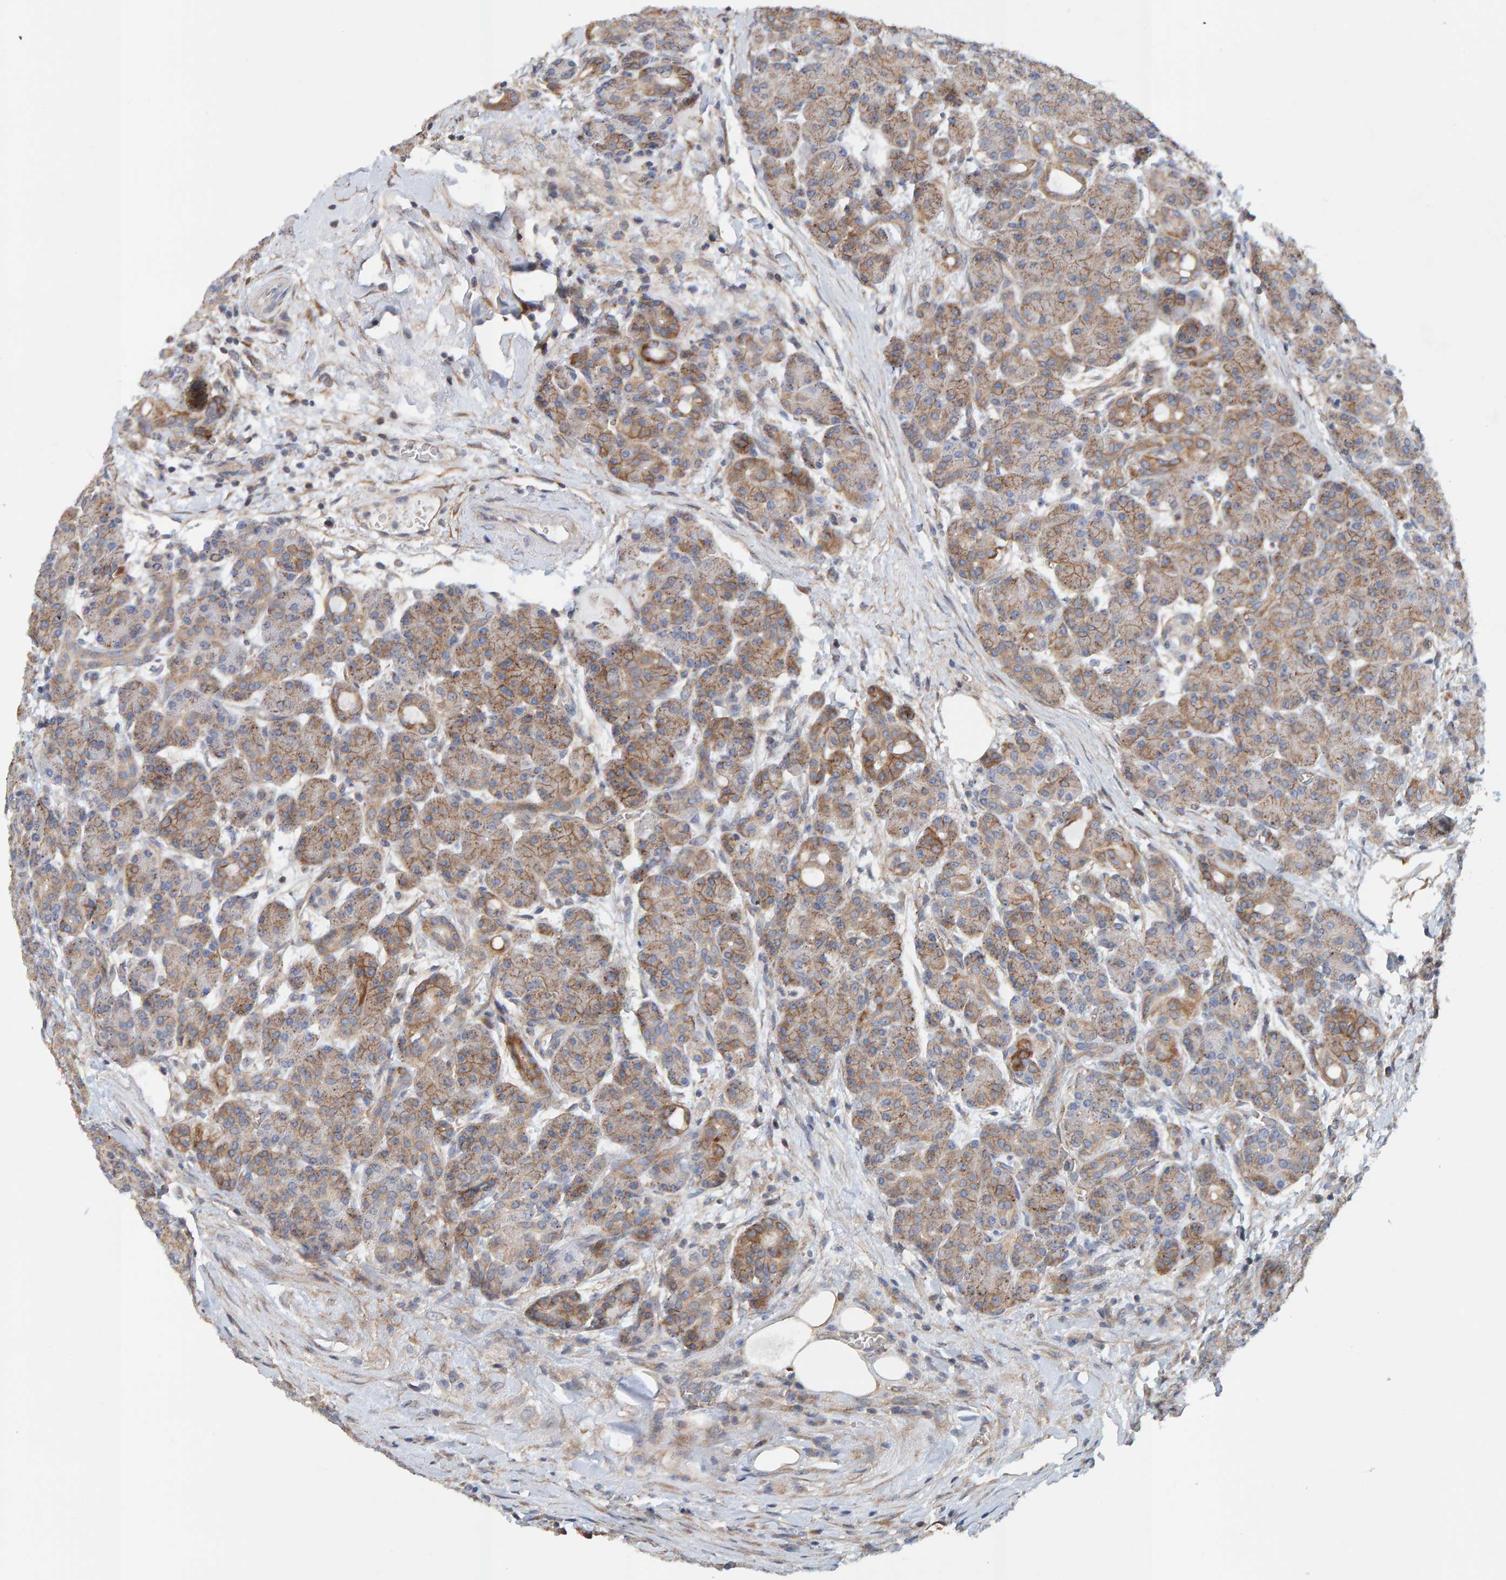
{"staining": {"intensity": "moderate", "quantity": ">75%", "location": "cytoplasmic/membranous"}, "tissue": "pancreas", "cell_type": "Exocrine glandular cells", "image_type": "normal", "snomed": [{"axis": "morphology", "description": "Normal tissue, NOS"}, {"axis": "topography", "description": "Pancreas"}], "caption": "Pancreas stained with immunohistochemistry shows moderate cytoplasmic/membranous positivity in about >75% of exocrine glandular cells.", "gene": "RGP1", "patient": {"sex": "male", "age": 63}}